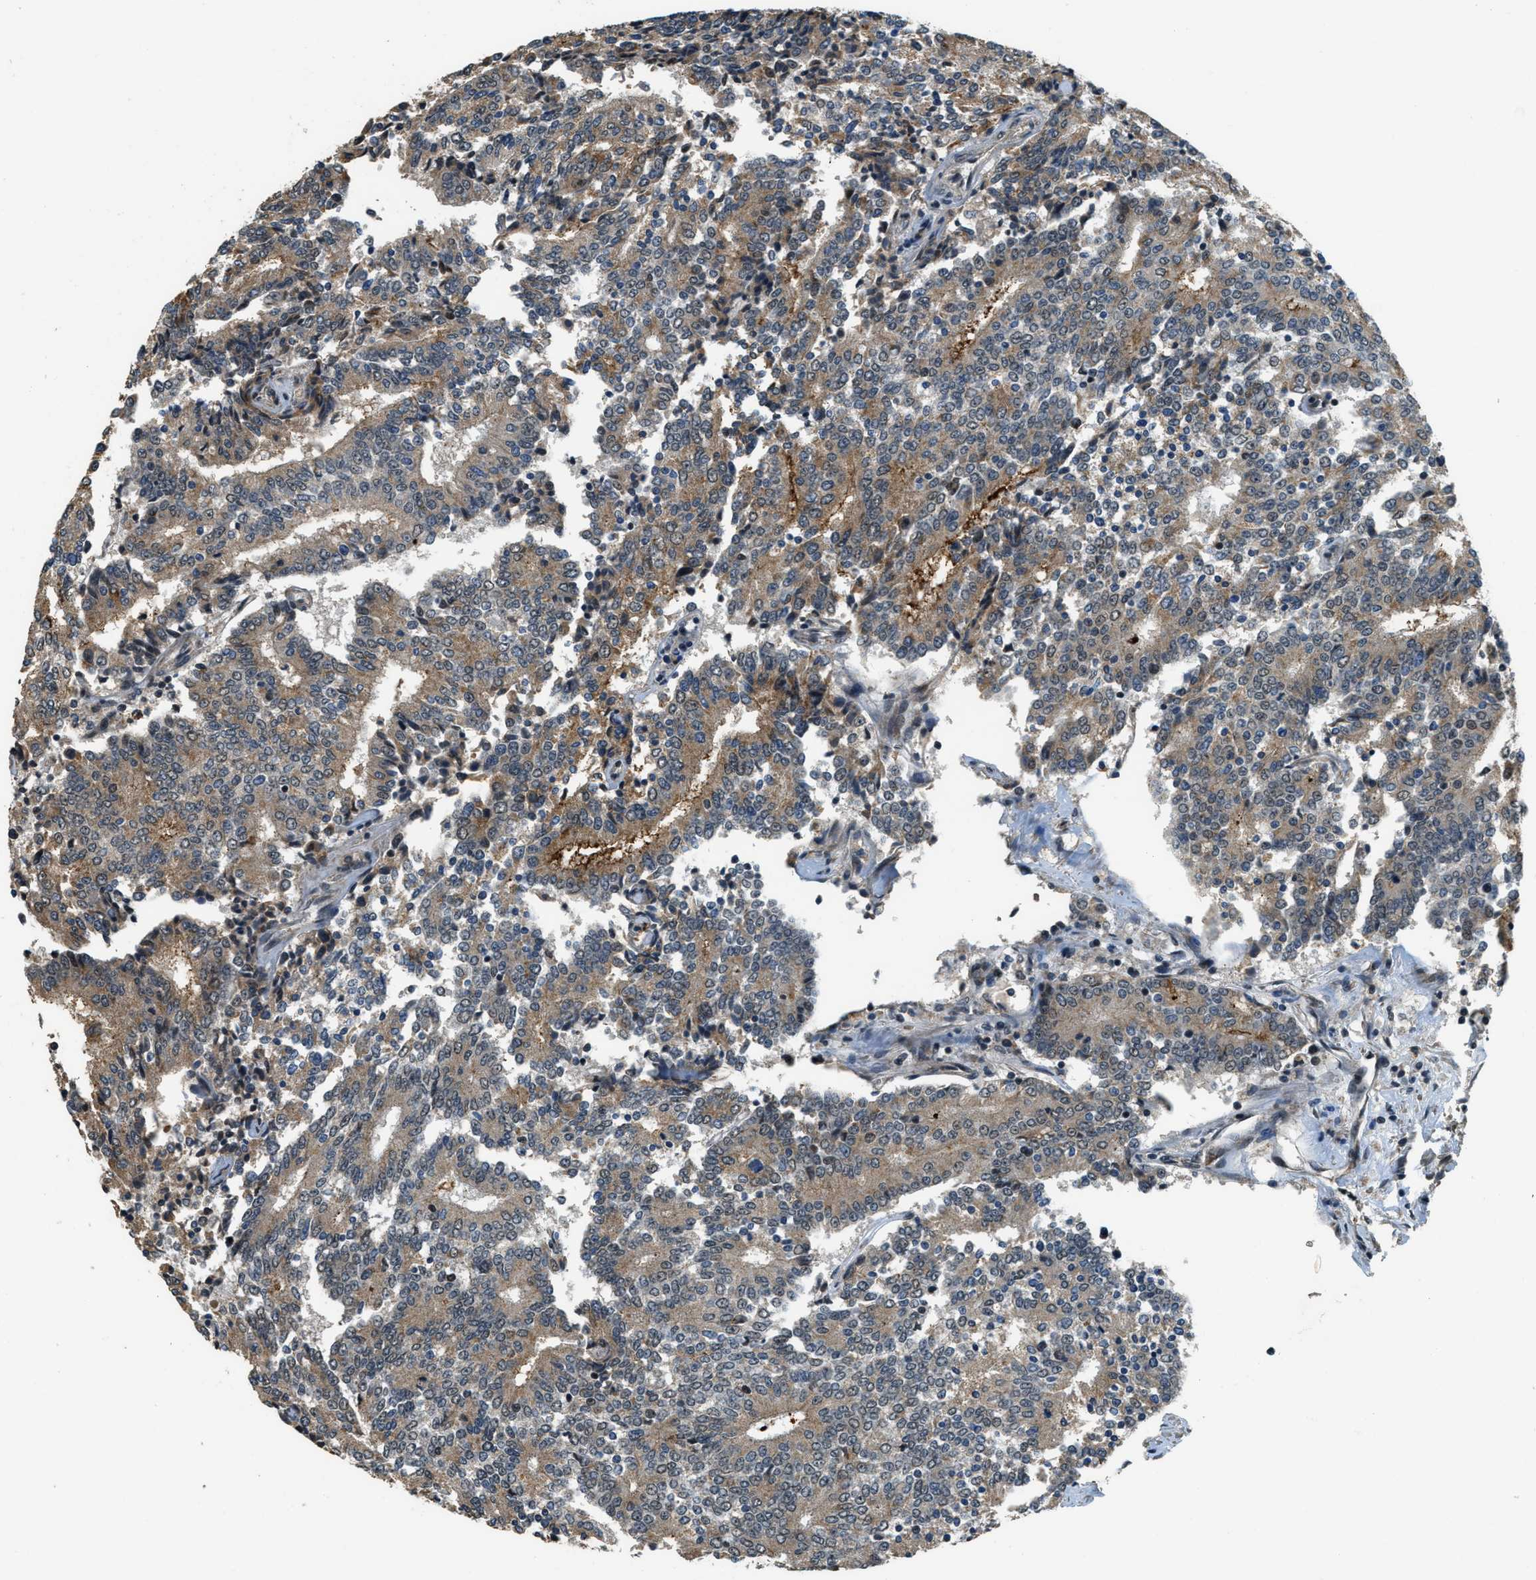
{"staining": {"intensity": "moderate", "quantity": ">75%", "location": "cytoplasmic/membranous"}, "tissue": "prostate cancer", "cell_type": "Tumor cells", "image_type": "cancer", "snomed": [{"axis": "morphology", "description": "Normal tissue, NOS"}, {"axis": "morphology", "description": "Adenocarcinoma, High grade"}, {"axis": "topography", "description": "Prostate"}, {"axis": "topography", "description": "Seminal veicle"}], "caption": "Immunohistochemistry (IHC) staining of high-grade adenocarcinoma (prostate), which demonstrates medium levels of moderate cytoplasmic/membranous staining in about >75% of tumor cells indicating moderate cytoplasmic/membranous protein positivity. The staining was performed using DAB (3,3'-diaminobenzidine) (brown) for protein detection and nuclei were counterstained in hematoxylin (blue).", "gene": "MED21", "patient": {"sex": "male", "age": 55}}